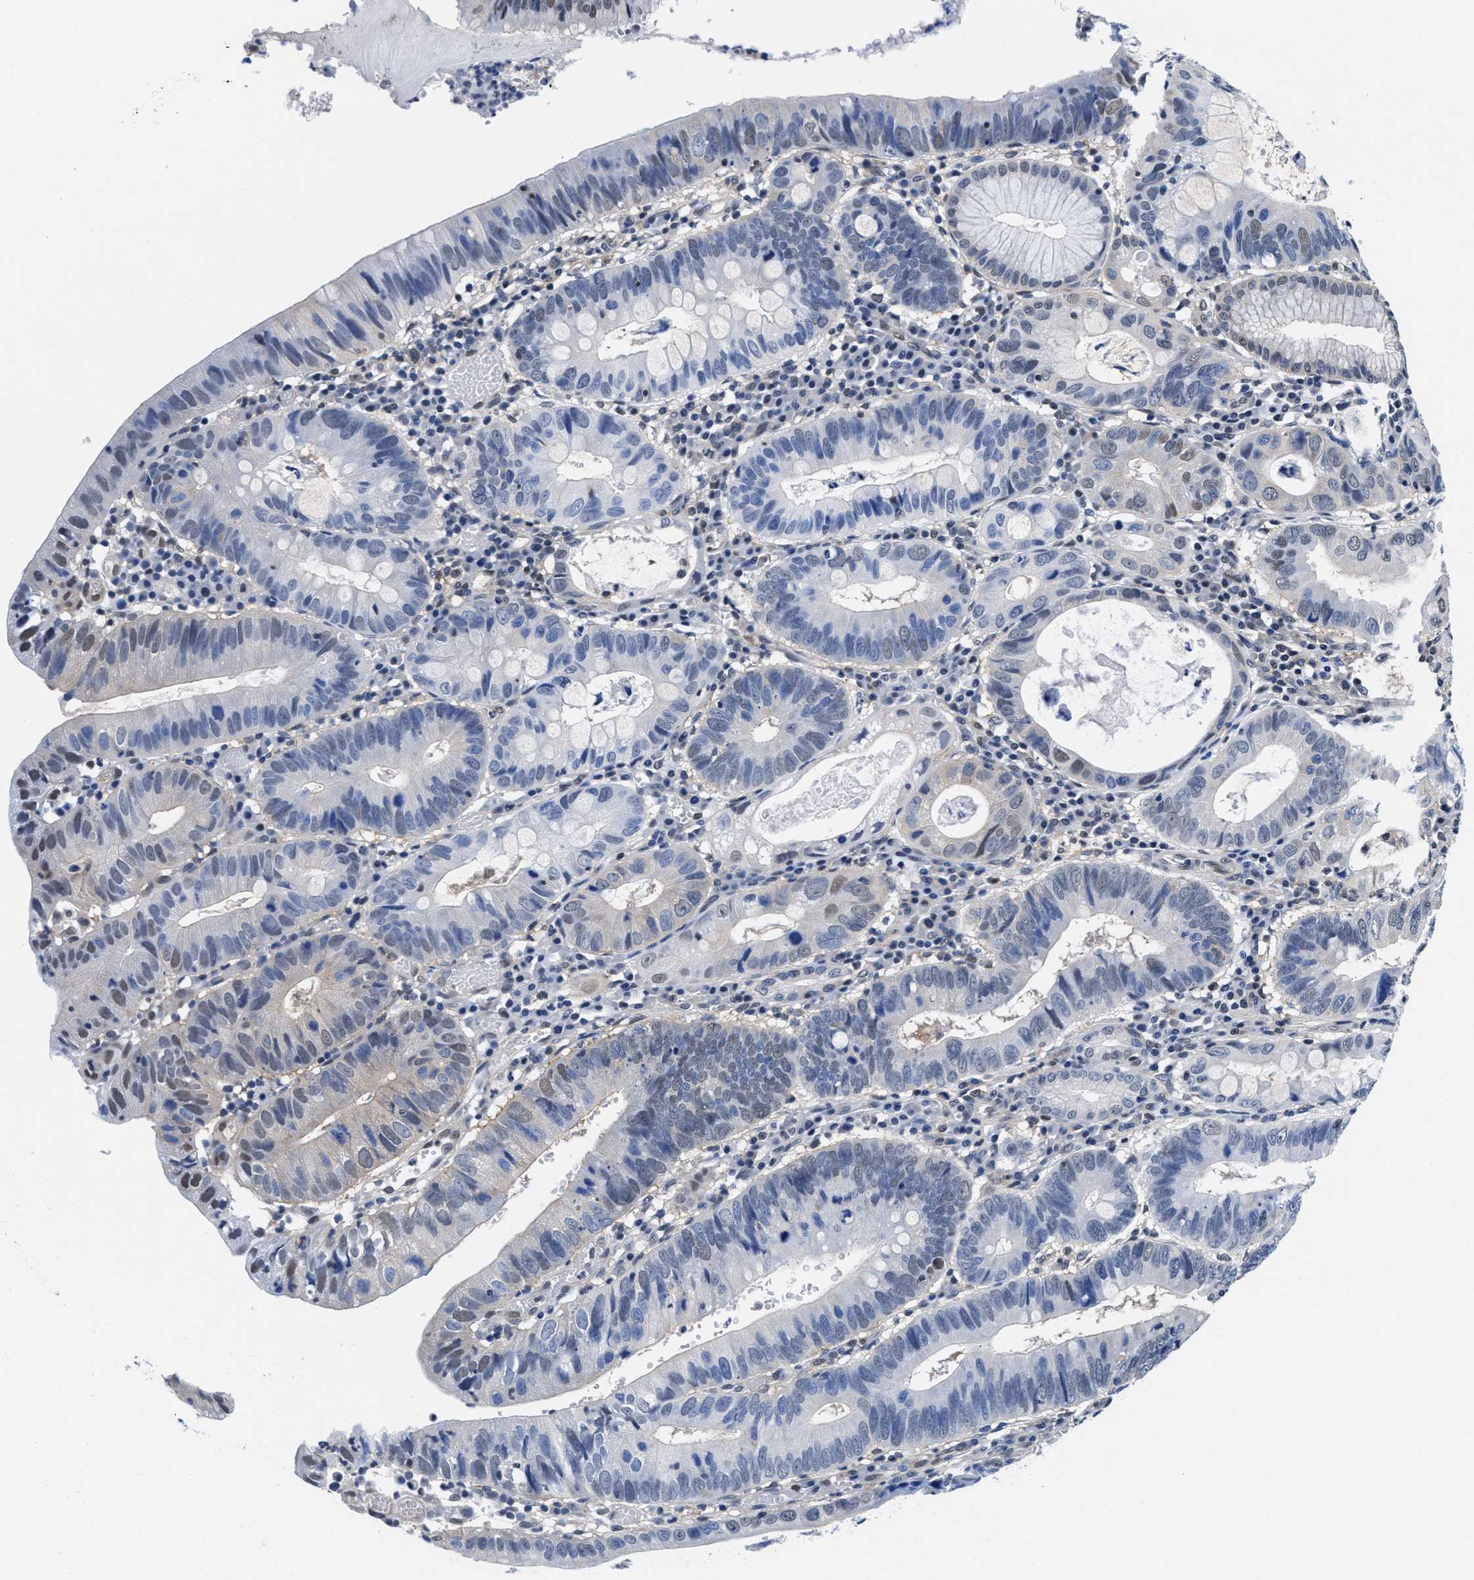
{"staining": {"intensity": "negative", "quantity": "none", "location": "none"}, "tissue": "stomach cancer", "cell_type": "Tumor cells", "image_type": "cancer", "snomed": [{"axis": "morphology", "description": "Adenocarcinoma, NOS"}, {"axis": "topography", "description": "Stomach"}], "caption": "This is an IHC image of stomach adenocarcinoma. There is no staining in tumor cells.", "gene": "ACLY", "patient": {"sex": "male", "age": 59}}